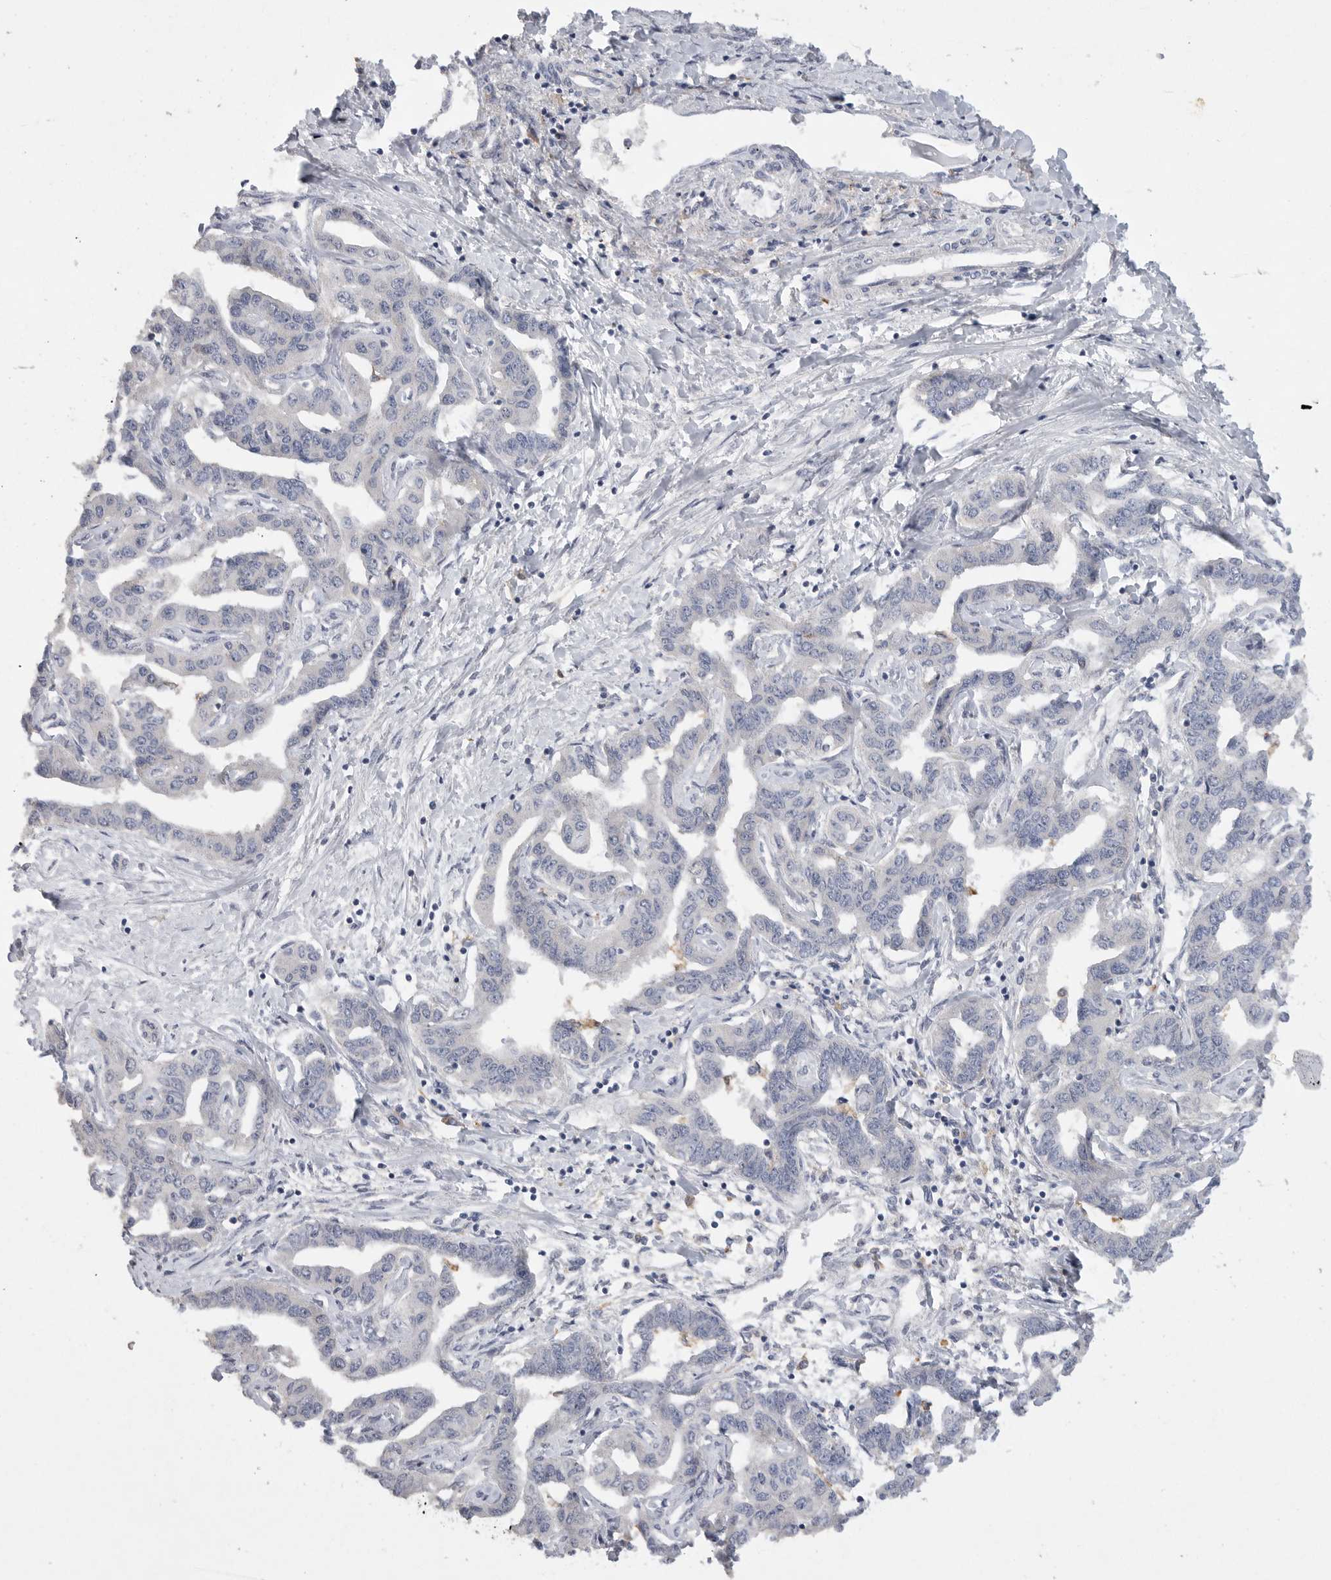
{"staining": {"intensity": "negative", "quantity": "none", "location": "none"}, "tissue": "liver cancer", "cell_type": "Tumor cells", "image_type": "cancer", "snomed": [{"axis": "morphology", "description": "Cholangiocarcinoma"}, {"axis": "topography", "description": "Liver"}], "caption": "Liver cancer was stained to show a protein in brown. There is no significant positivity in tumor cells. (DAB (3,3'-diaminobenzidine) IHC with hematoxylin counter stain).", "gene": "EDEM3", "patient": {"sex": "male", "age": 59}}